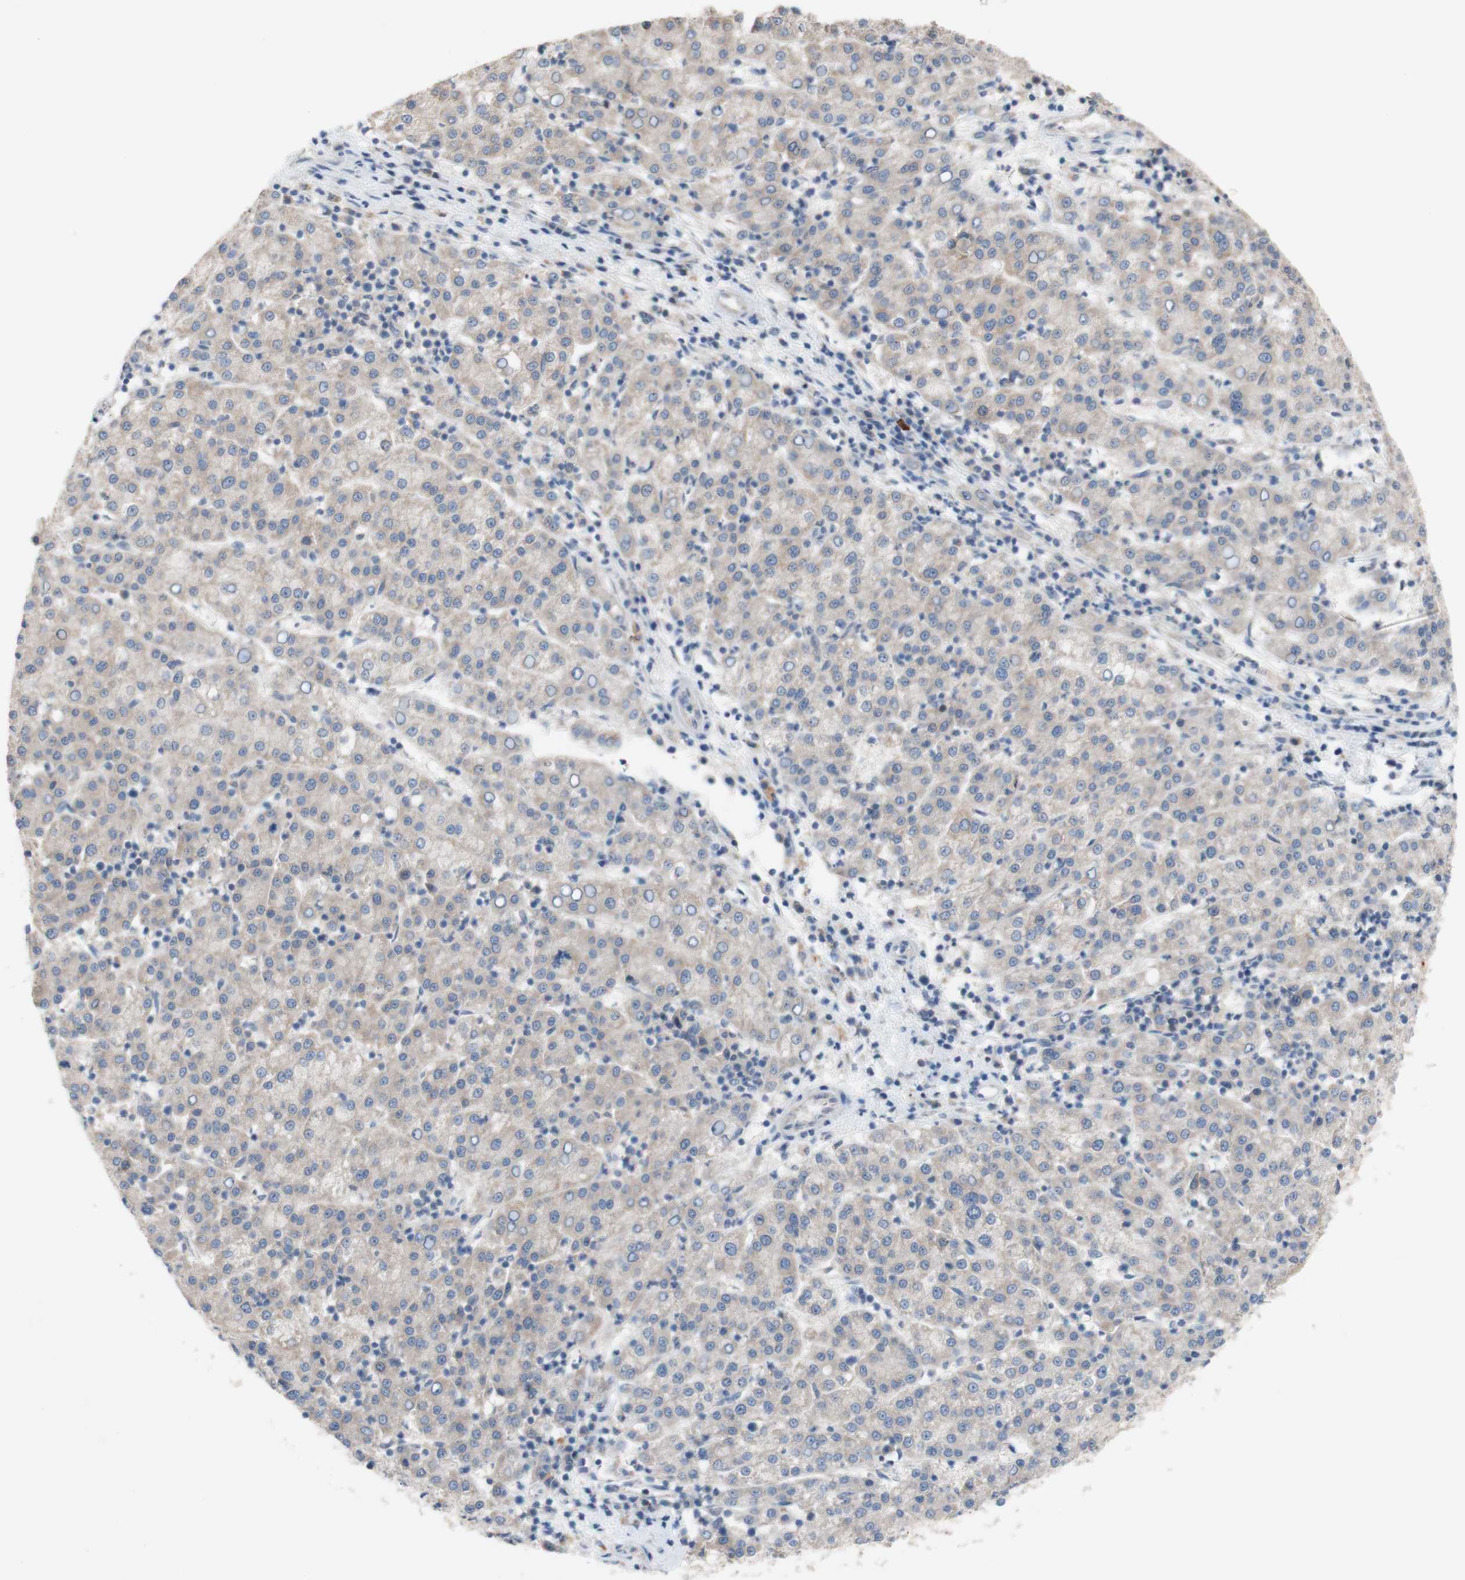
{"staining": {"intensity": "negative", "quantity": "none", "location": "none"}, "tissue": "liver cancer", "cell_type": "Tumor cells", "image_type": "cancer", "snomed": [{"axis": "morphology", "description": "Carcinoma, Hepatocellular, NOS"}, {"axis": "topography", "description": "Liver"}], "caption": "Immunohistochemical staining of liver cancer (hepatocellular carcinoma) demonstrates no significant staining in tumor cells. The staining was performed using DAB (3,3'-diaminobenzidine) to visualize the protein expression in brown, while the nuclei were stained in blue with hematoxylin (Magnification: 20x).", "gene": "PEX2", "patient": {"sex": "female", "age": 58}}